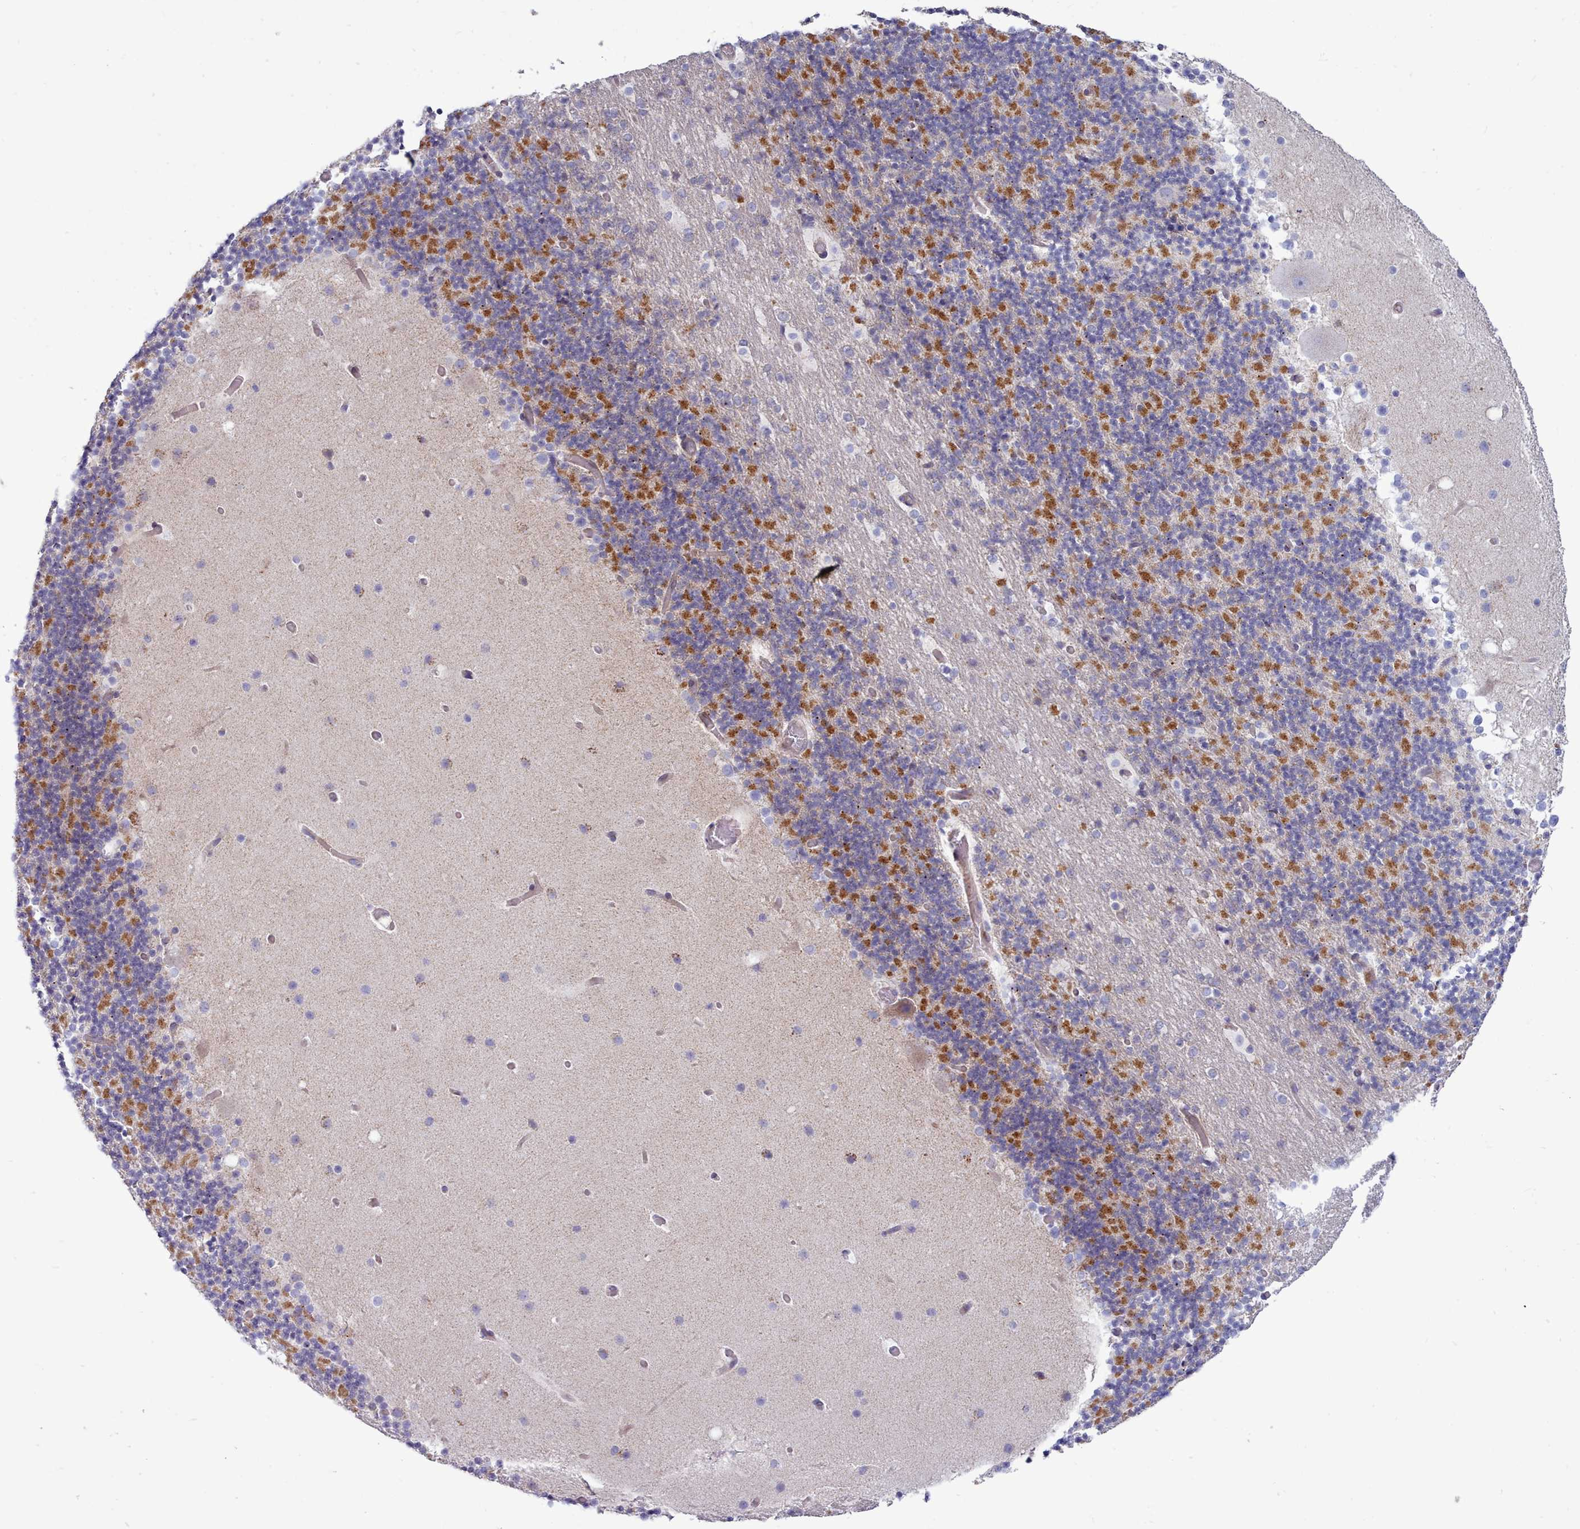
{"staining": {"intensity": "strong", "quantity": "25%-75%", "location": "cytoplasmic/membranous"}, "tissue": "cerebellum", "cell_type": "Cells in granular layer", "image_type": "normal", "snomed": [{"axis": "morphology", "description": "Normal tissue, NOS"}, {"axis": "topography", "description": "Cerebellum"}], "caption": "This micrograph shows immunohistochemistry staining of unremarkable human cerebellum, with high strong cytoplasmic/membranous positivity in about 25%-75% of cells in granular layer.", "gene": "MRPL21", "patient": {"sex": "male", "age": 57}}